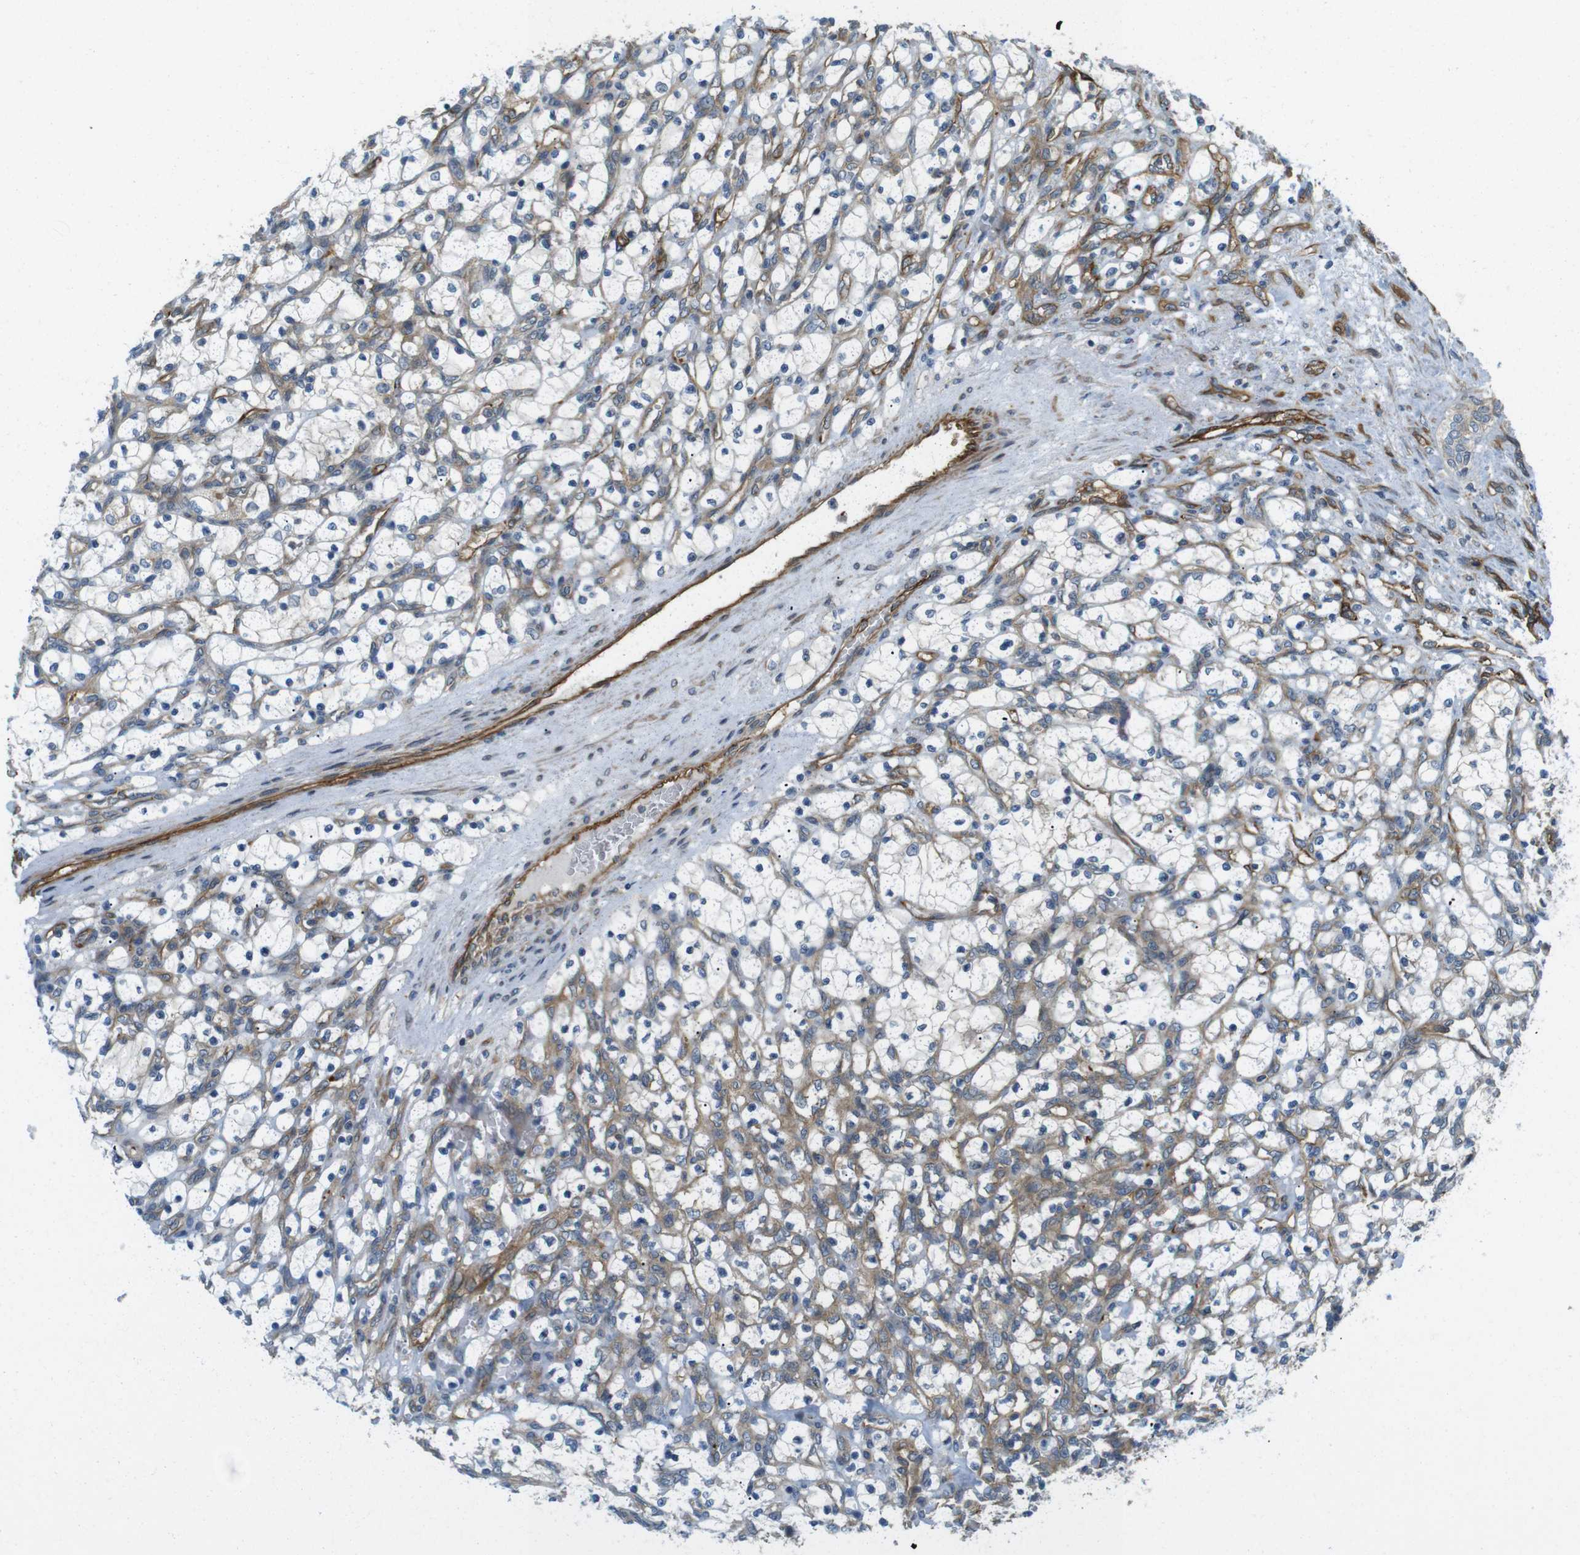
{"staining": {"intensity": "negative", "quantity": "none", "location": "none"}, "tissue": "renal cancer", "cell_type": "Tumor cells", "image_type": "cancer", "snomed": [{"axis": "morphology", "description": "Adenocarcinoma, NOS"}, {"axis": "topography", "description": "Kidney"}], "caption": "IHC of human renal adenocarcinoma shows no staining in tumor cells.", "gene": "TSC1", "patient": {"sex": "female", "age": 69}}